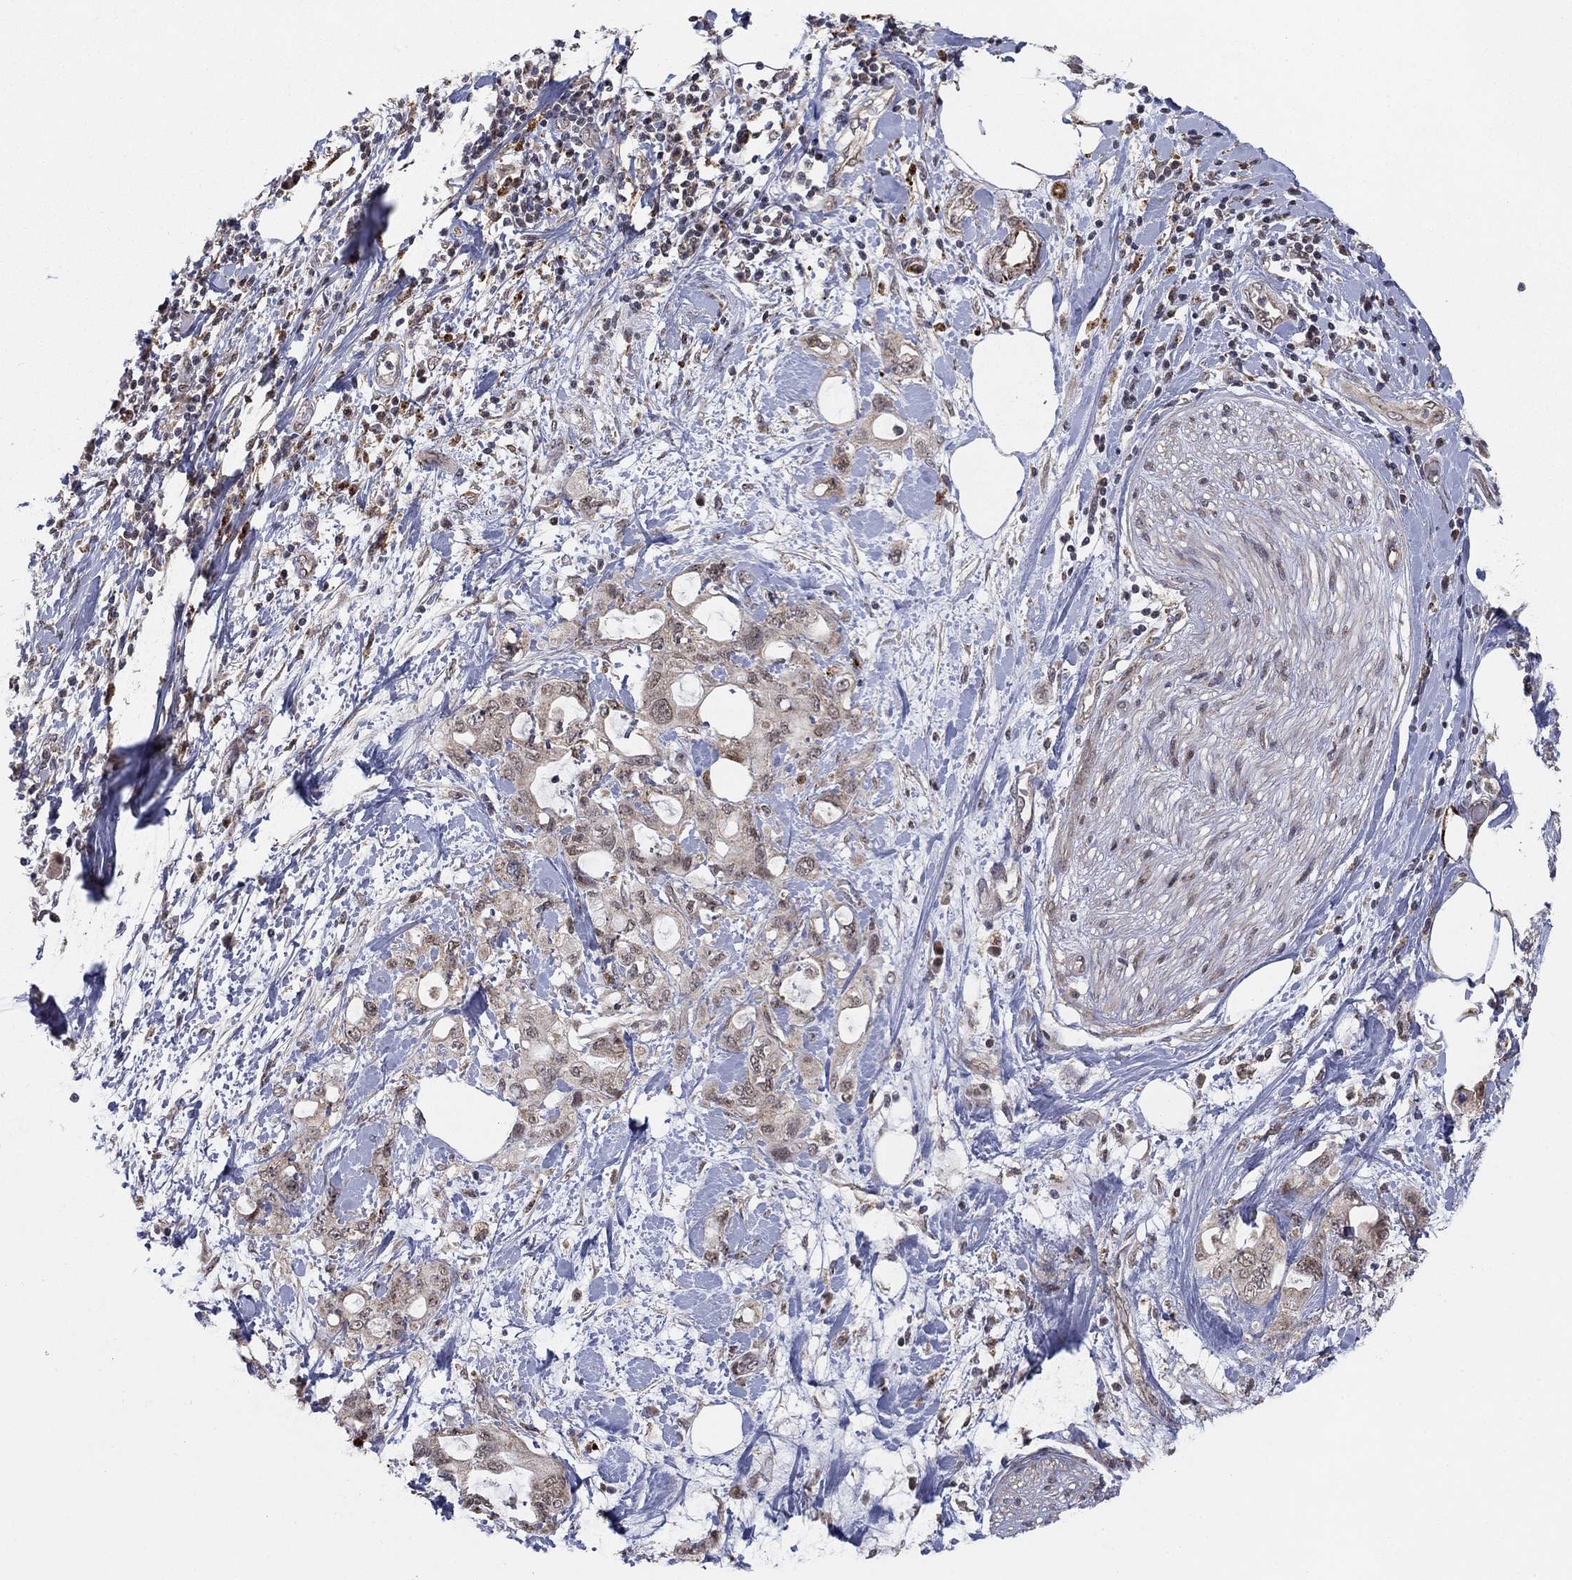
{"staining": {"intensity": "weak", "quantity": "25%-75%", "location": "cytoplasmic/membranous"}, "tissue": "pancreatic cancer", "cell_type": "Tumor cells", "image_type": "cancer", "snomed": [{"axis": "morphology", "description": "Adenocarcinoma, NOS"}, {"axis": "topography", "description": "Pancreas"}], "caption": "Adenocarcinoma (pancreatic) tissue demonstrates weak cytoplasmic/membranous expression in about 25%-75% of tumor cells, visualized by immunohistochemistry.", "gene": "ZNF395", "patient": {"sex": "female", "age": 56}}